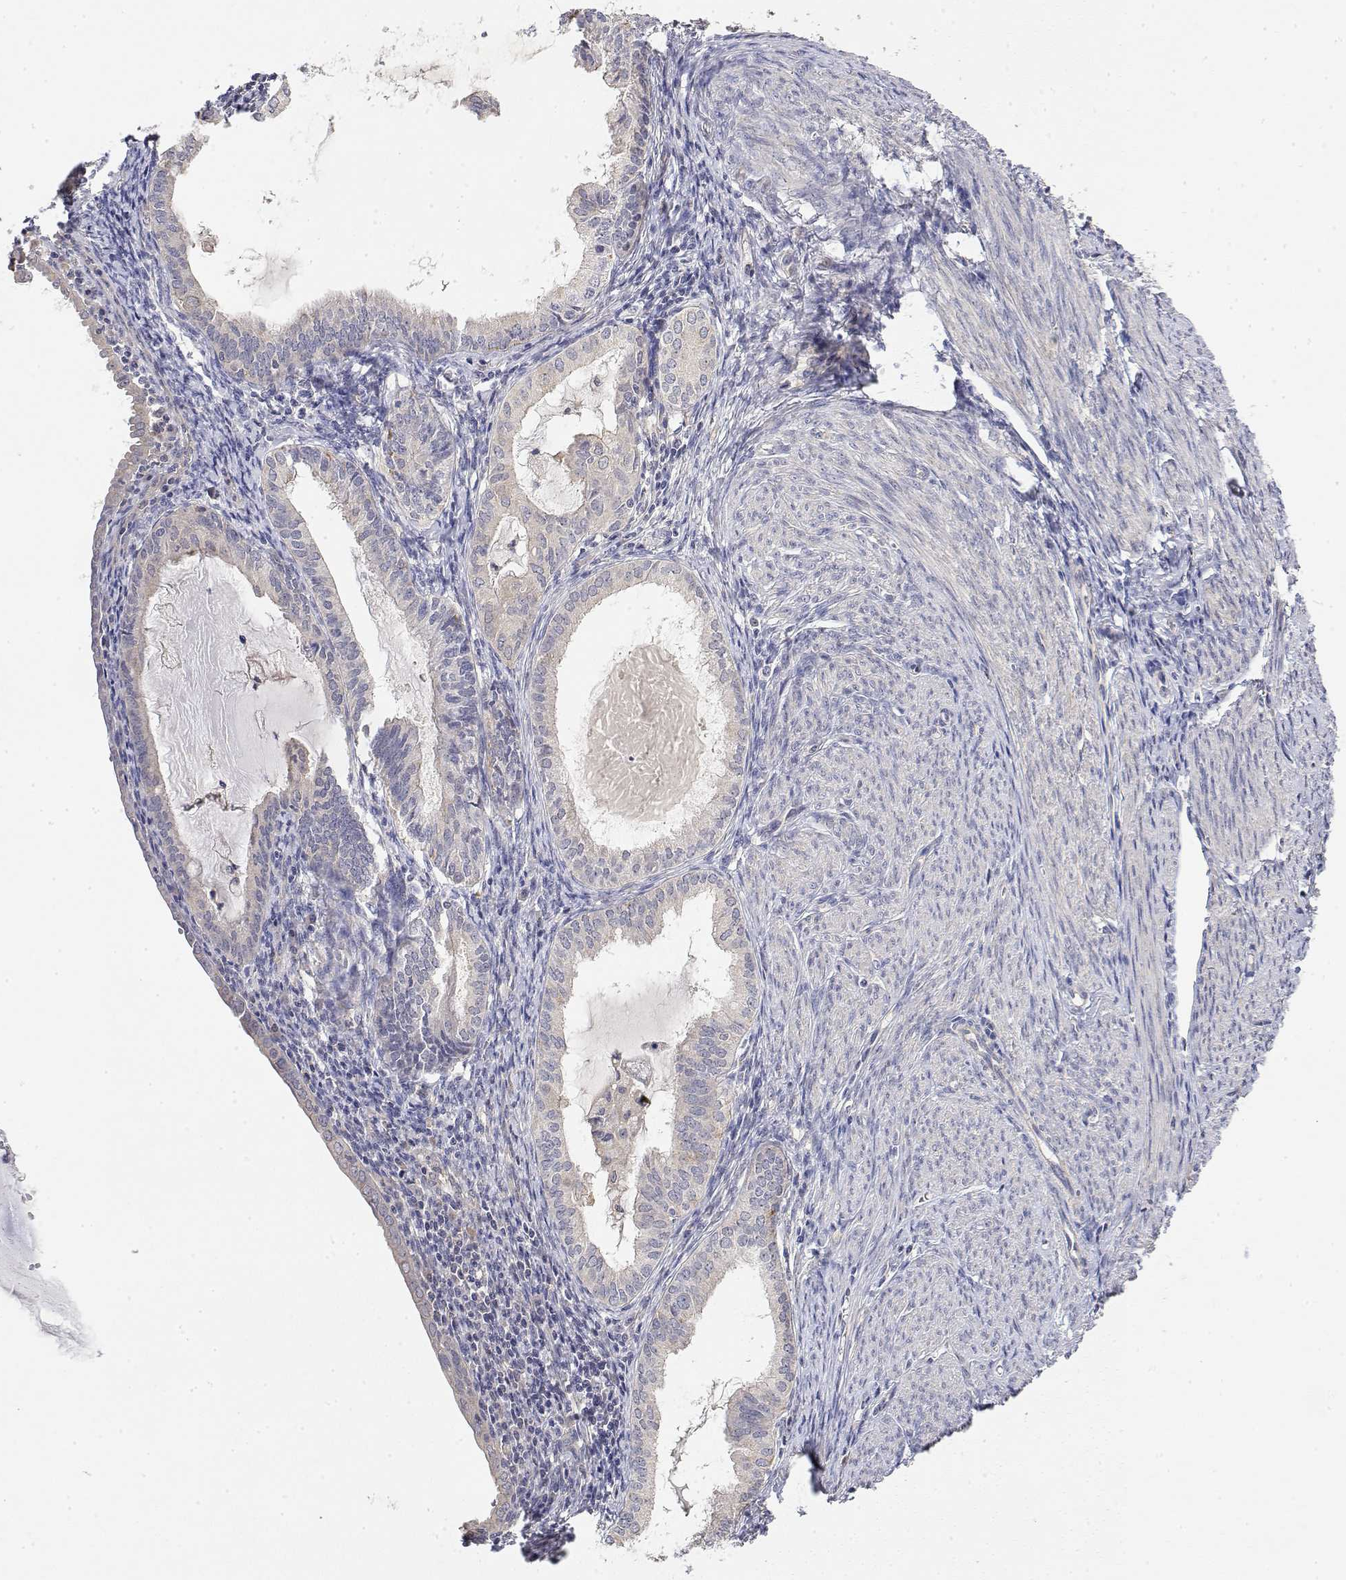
{"staining": {"intensity": "negative", "quantity": "none", "location": "none"}, "tissue": "endometrial cancer", "cell_type": "Tumor cells", "image_type": "cancer", "snomed": [{"axis": "morphology", "description": "Carcinoma, NOS"}, {"axis": "topography", "description": "Endometrium"}], "caption": "Immunohistochemistry of endometrial cancer demonstrates no expression in tumor cells. The staining was performed using DAB (3,3'-diaminobenzidine) to visualize the protein expression in brown, while the nuclei were stained in blue with hematoxylin (Magnification: 20x).", "gene": "LONRF3", "patient": {"sex": "female", "age": 62}}